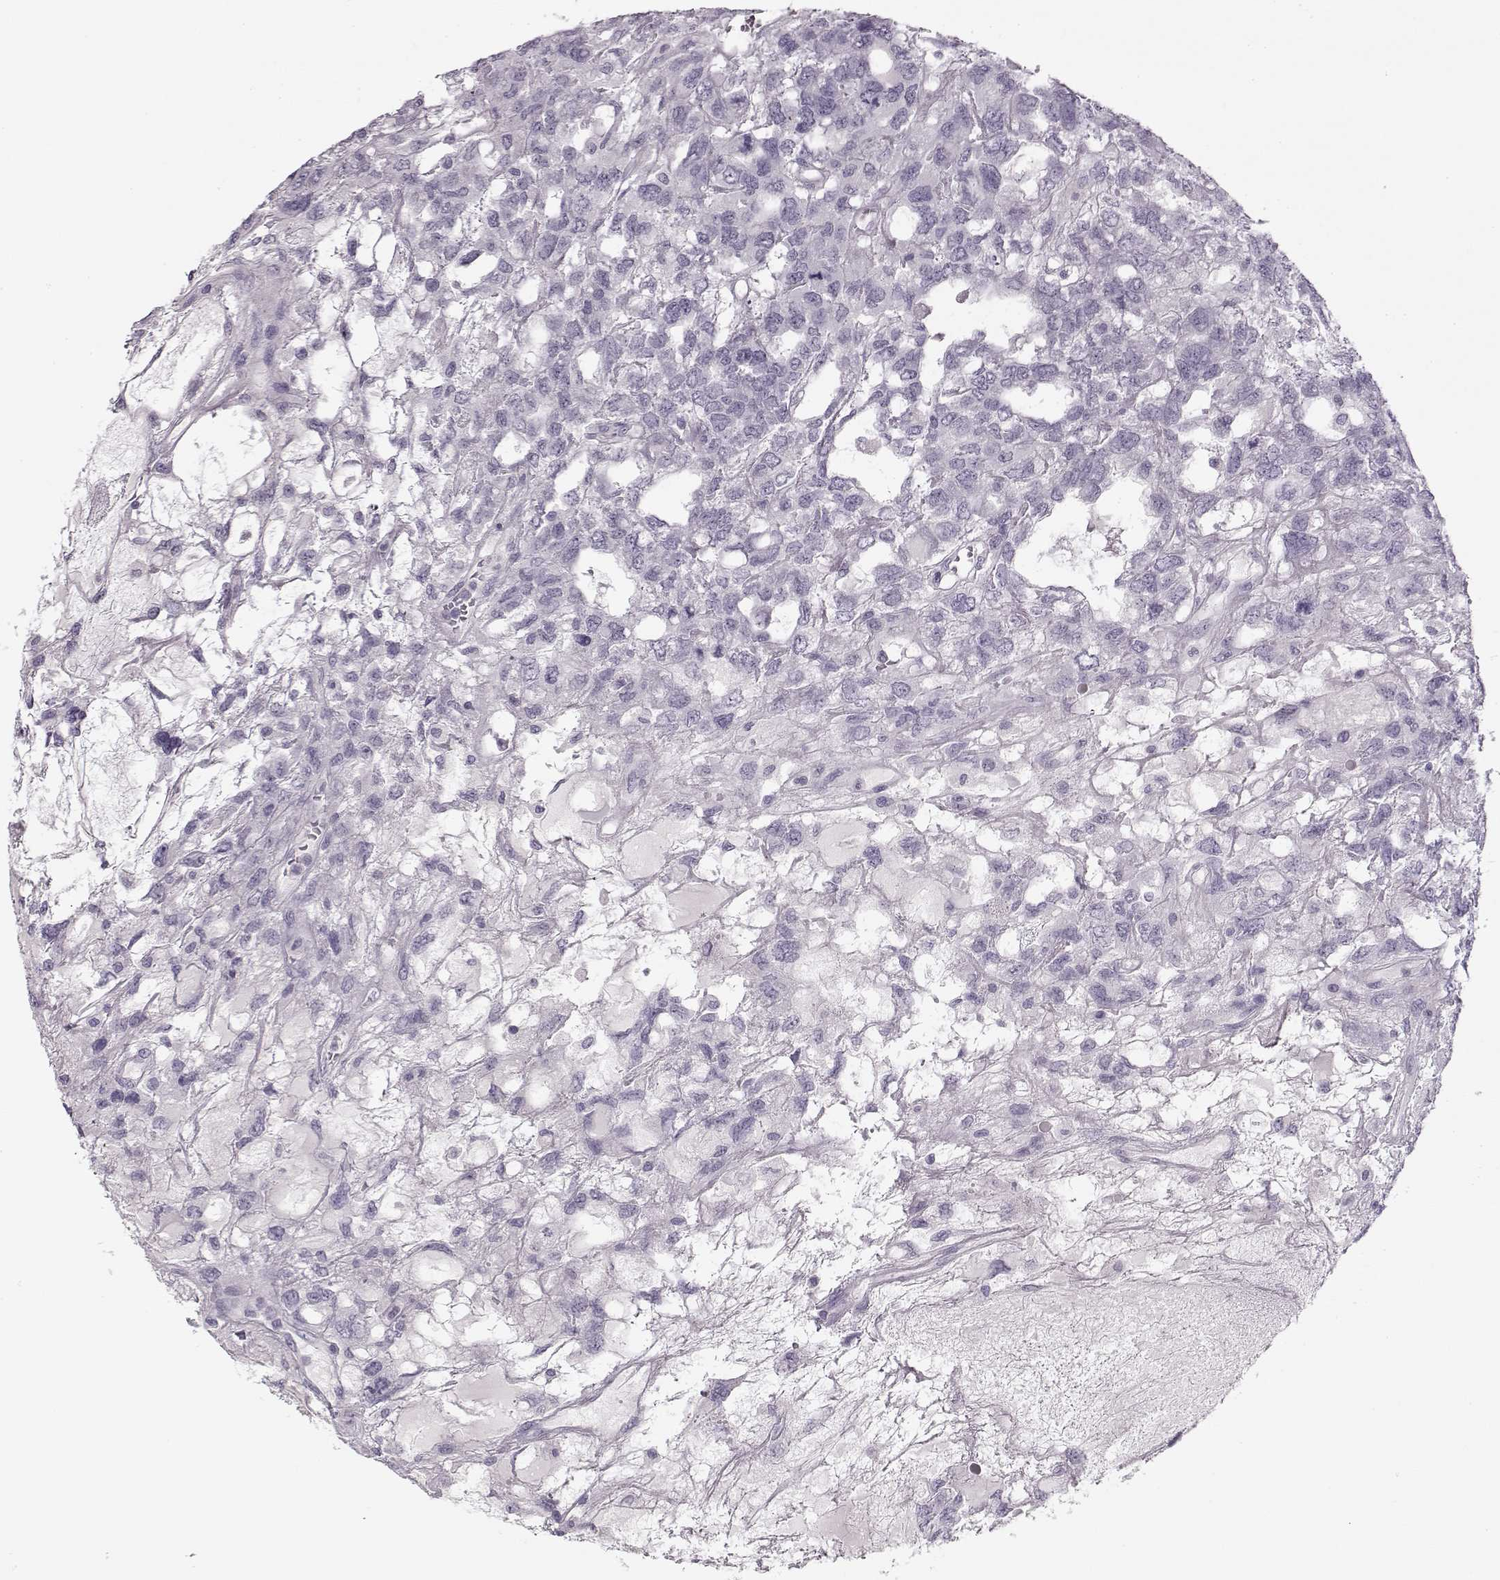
{"staining": {"intensity": "negative", "quantity": "none", "location": "none"}, "tissue": "testis cancer", "cell_type": "Tumor cells", "image_type": "cancer", "snomed": [{"axis": "morphology", "description": "Seminoma, NOS"}, {"axis": "topography", "description": "Testis"}], "caption": "This photomicrograph is of testis seminoma stained with IHC to label a protein in brown with the nuclei are counter-stained blue. There is no positivity in tumor cells.", "gene": "PNMT", "patient": {"sex": "male", "age": 52}}